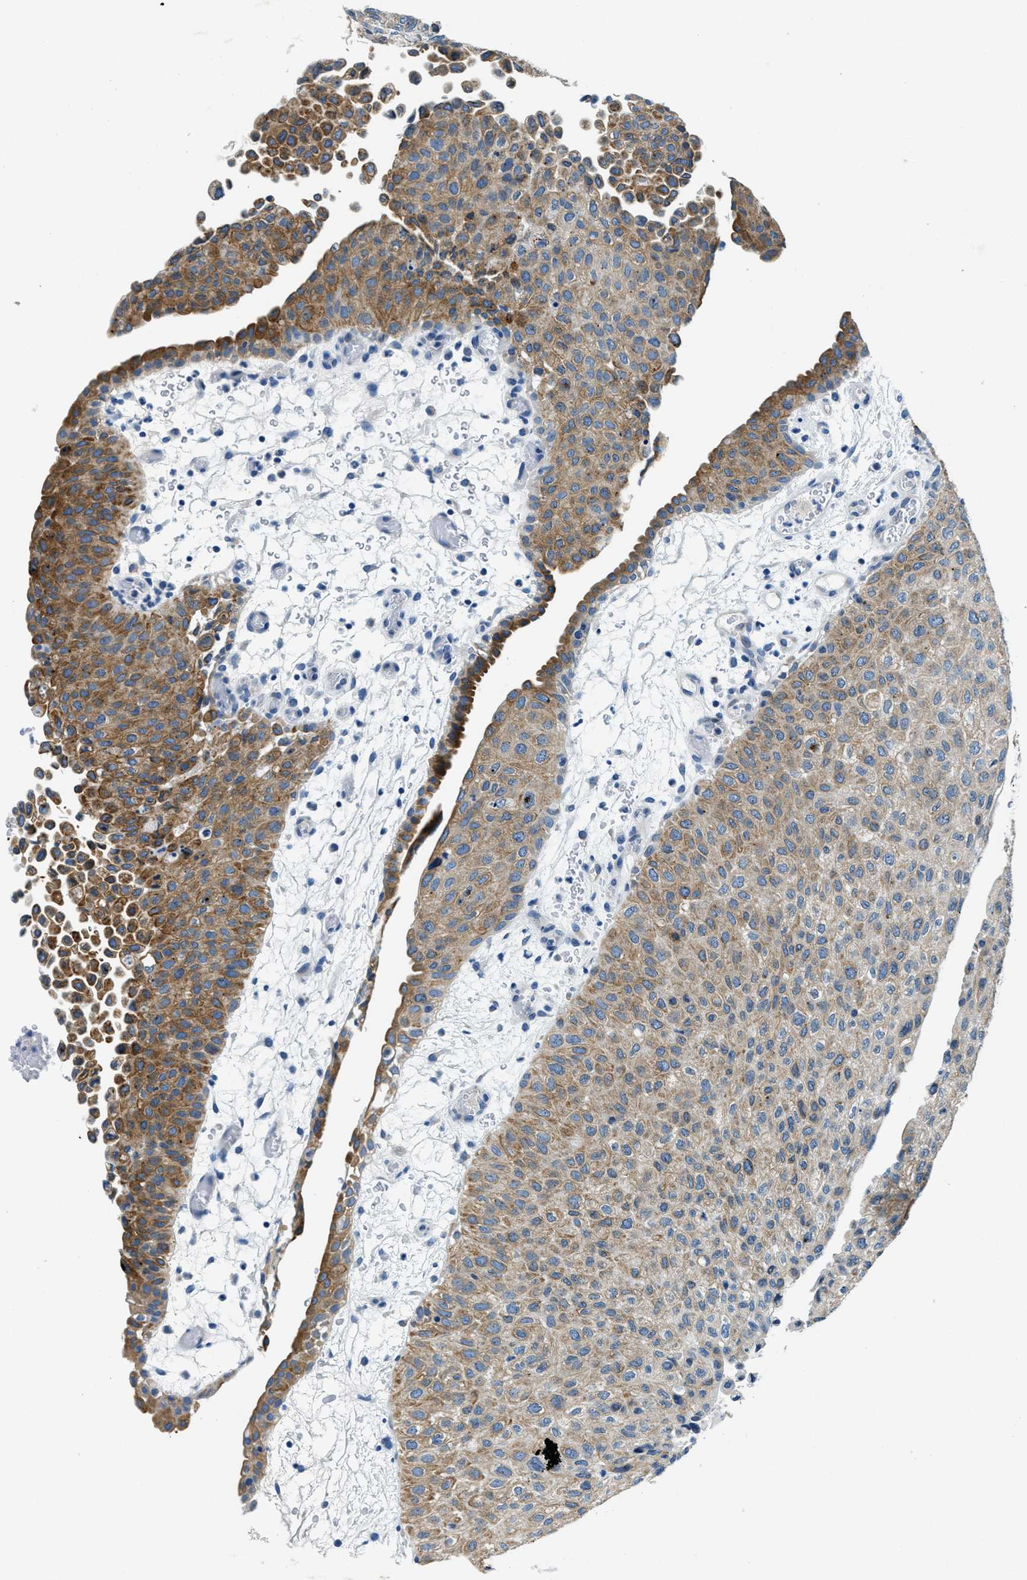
{"staining": {"intensity": "moderate", "quantity": ">75%", "location": "cytoplasmic/membranous"}, "tissue": "urothelial cancer", "cell_type": "Tumor cells", "image_type": "cancer", "snomed": [{"axis": "morphology", "description": "Urothelial carcinoma, Low grade"}, {"axis": "morphology", "description": "Urothelial carcinoma, High grade"}, {"axis": "topography", "description": "Urinary bladder"}], "caption": "An immunohistochemistry photomicrograph of neoplastic tissue is shown. Protein staining in brown highlights moderate cytoplasmic/membranous positivity in urothelial carcinoma (high-grade) within tumor cells. The staining is performed using DAB brown chromogen to label protein expression. The nuclei are counter-stained blue using hematoxylin.", "gene": "UBAC2", "patient": {"sex": "male", "age": 35}}